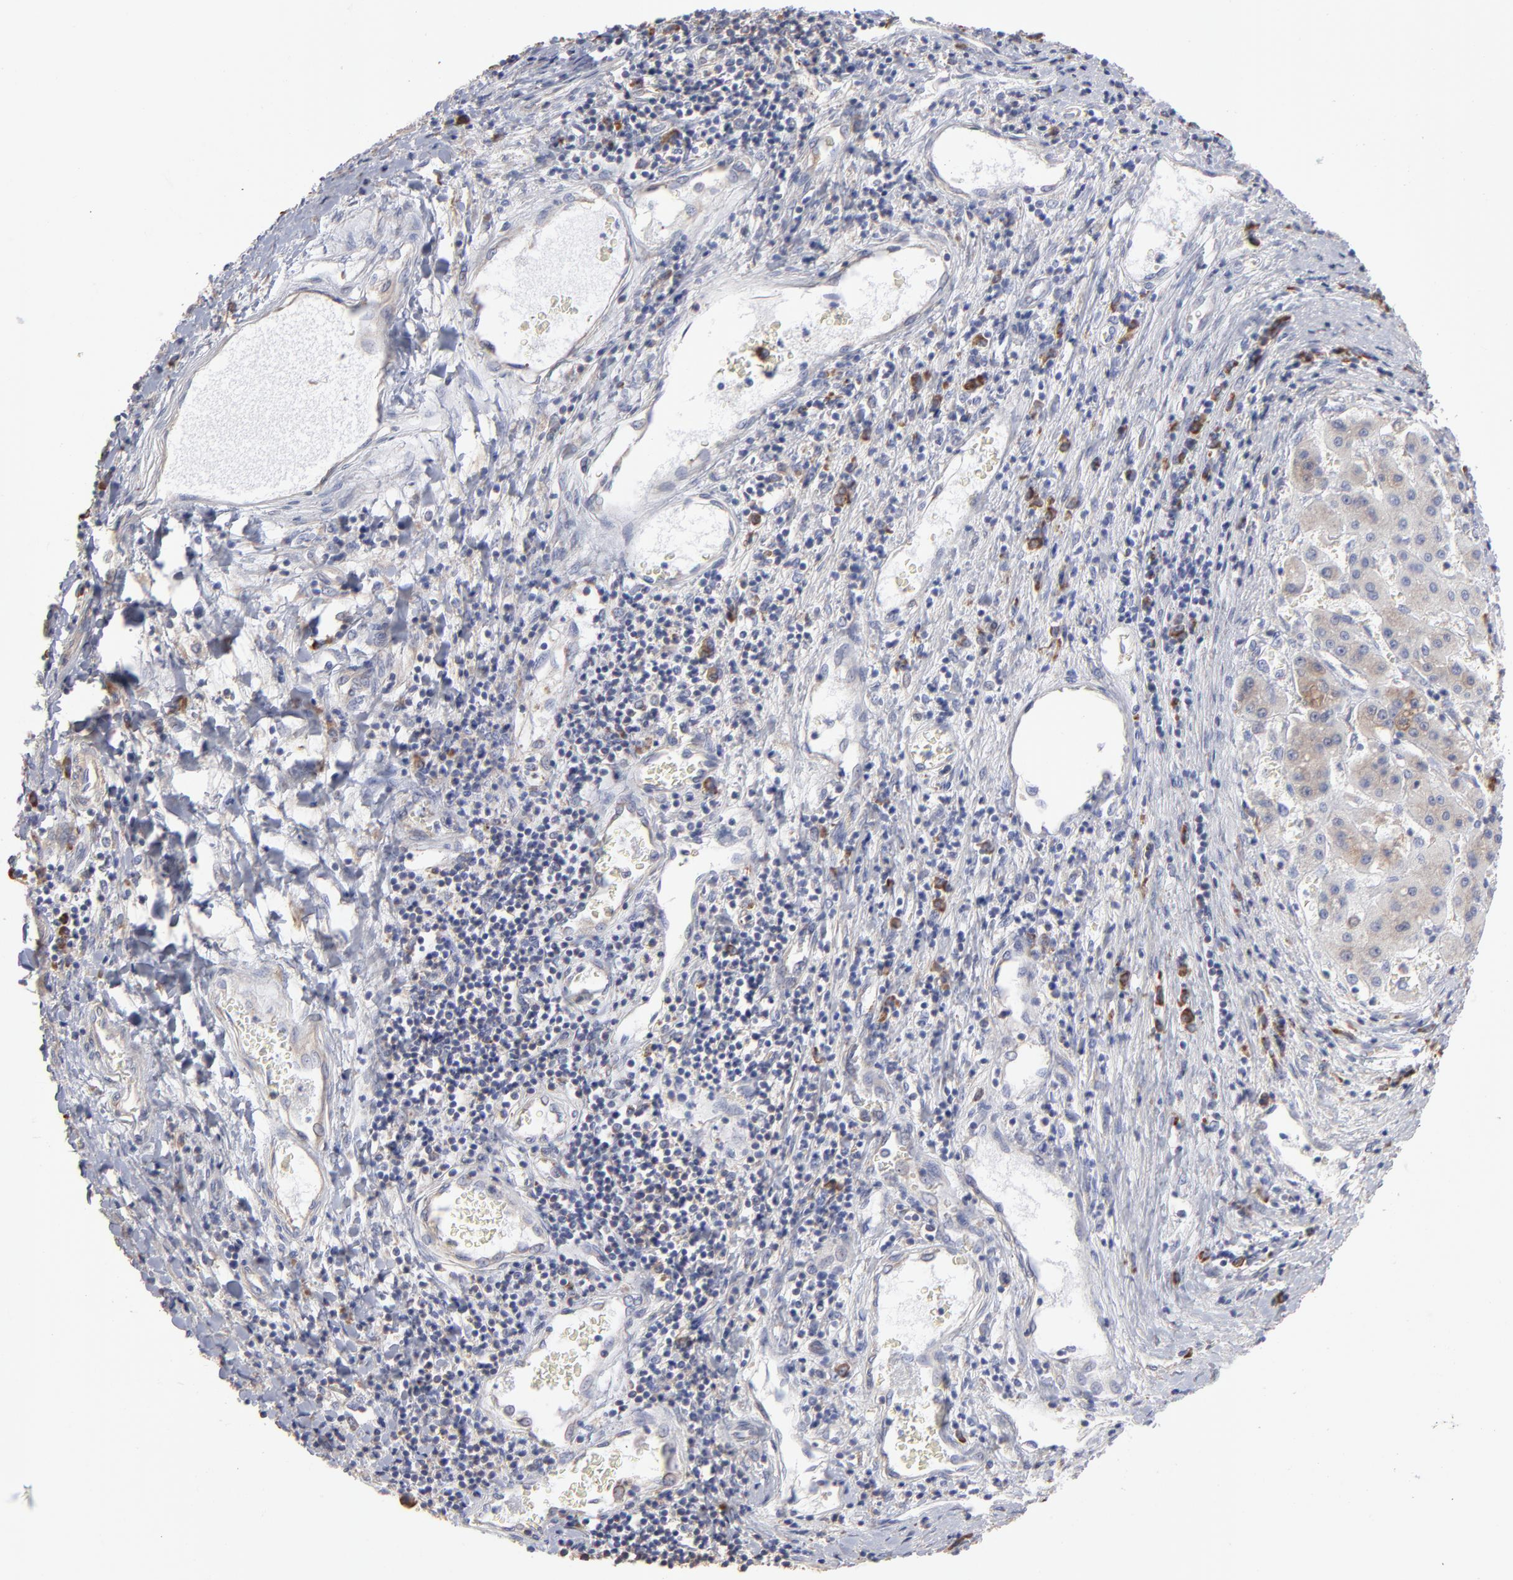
{"staining": {"intensity": "moderate", "quantity": ">75%", "location": "cytoplasmic/membranous"}, "tissue": "liver cancer", "cell_type": "Tumor cells", "image_type": "cancer", "snomed": [{"axis": "morphology", "description": "Carcinoma, Hepatocellular, NOS"}, {"axis": "topography", "description": "Liver"}], "caption": "Liver cancer stained for a protein (brown) displays moderate cytoplasmic/membranous positive positivity in approximately >75% of tumor cells.", "gene": "RPL3", "patient": {"sex": "male", "age": 24}}